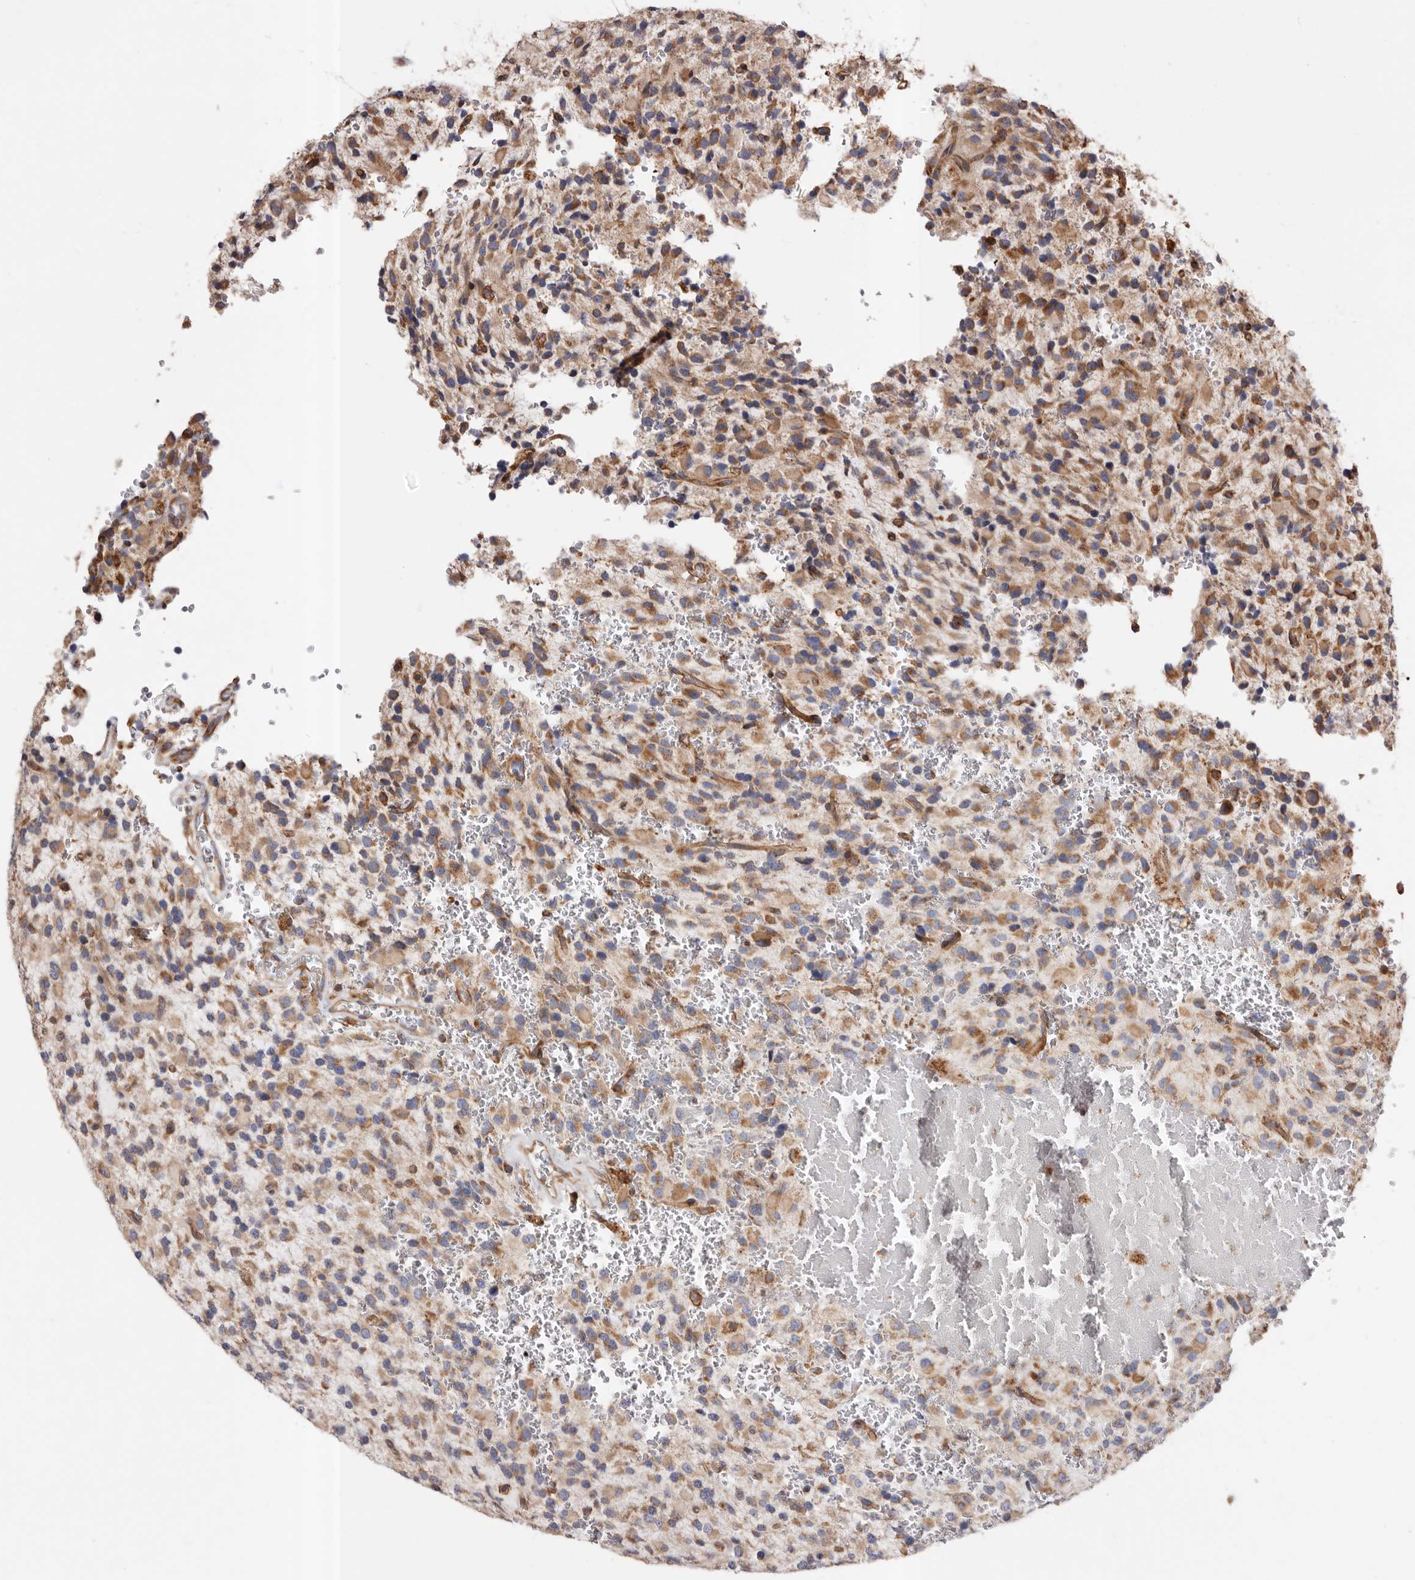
{"staining": {"intensity": "weak", "quantity": "25%-75%", "location": "cytoplasmic/membranous"}, "tissue": "glioma", "cell_type": "Tumor cells", "image_type": "cancer", "snomed": [{"axis": "morphology", "description": "Glioma, malignant, High grade"}, {"axis": "topography", "description": "Brain"}], "caption": "High-magnification brightfield microscopy of glioma stained with DAB (3,3'-diaminobenzidine) (brown) and counterstained with hematoxylin (blue). tumor cells exhibit weak cytoplasmic/membranous positivity is appreciated in approximately25%-75% of cells.", "gene": "COQ8B", "patient": {"sex": "male", "age": 34}}